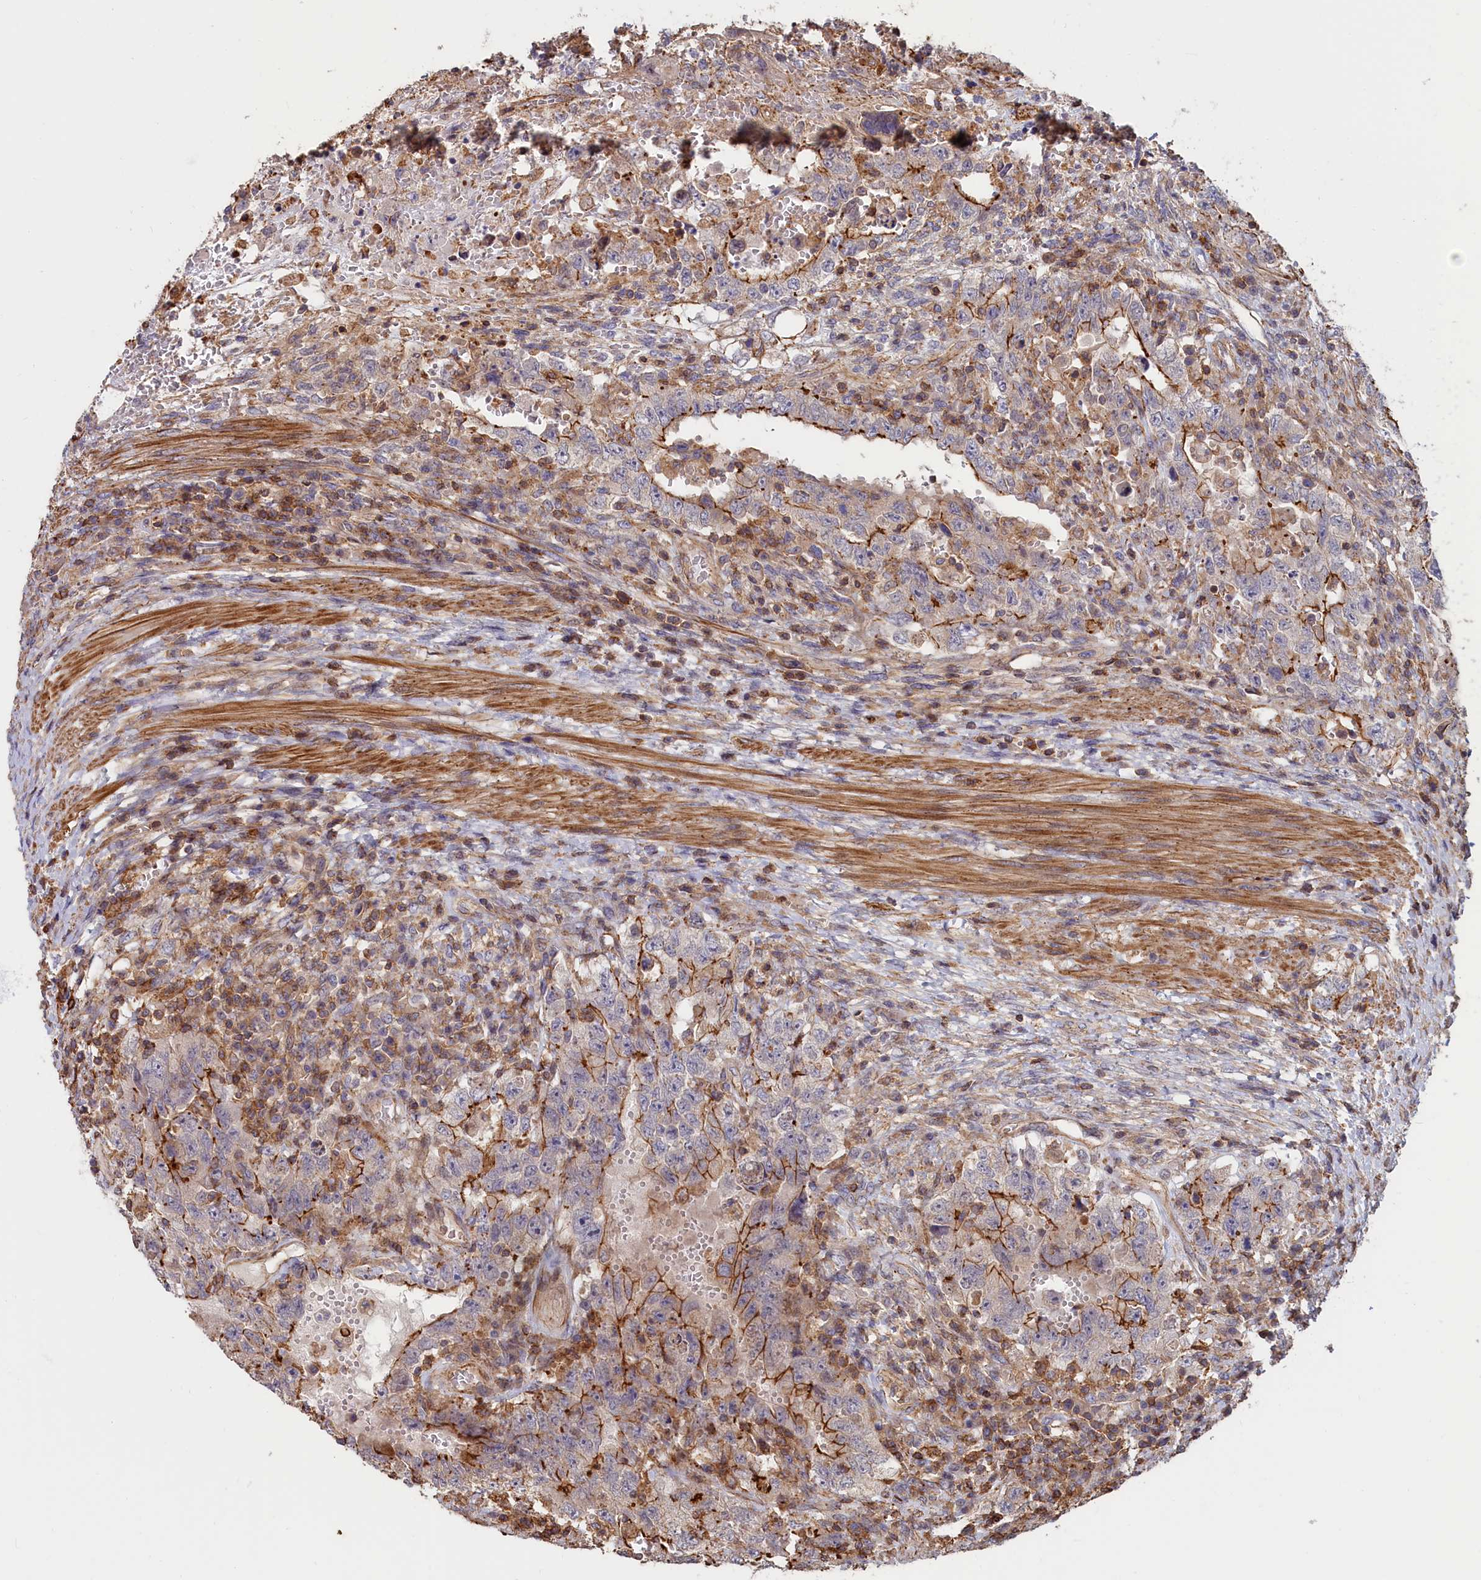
{"staining": {"intensity": "strong", "quantity": "25%-75%", "location": "cytoplasmic/membranous"}, "tissue": "testis cancer", "cell_type": "Tumor cells", "image_type": "cancer", "snomed": [{"axis": "morphology", "description": "Carcinoma, Embryonal, NOS"}, {"axis": "topography", "description": "Testis"}], "caption": "Tumor cells exhibit strong cytoplasmic/membranous expression in about 25%-75% of cells in testis cancer.", "gene": "ANKRD27", "patient": {"sex": "male", "age": 26}}